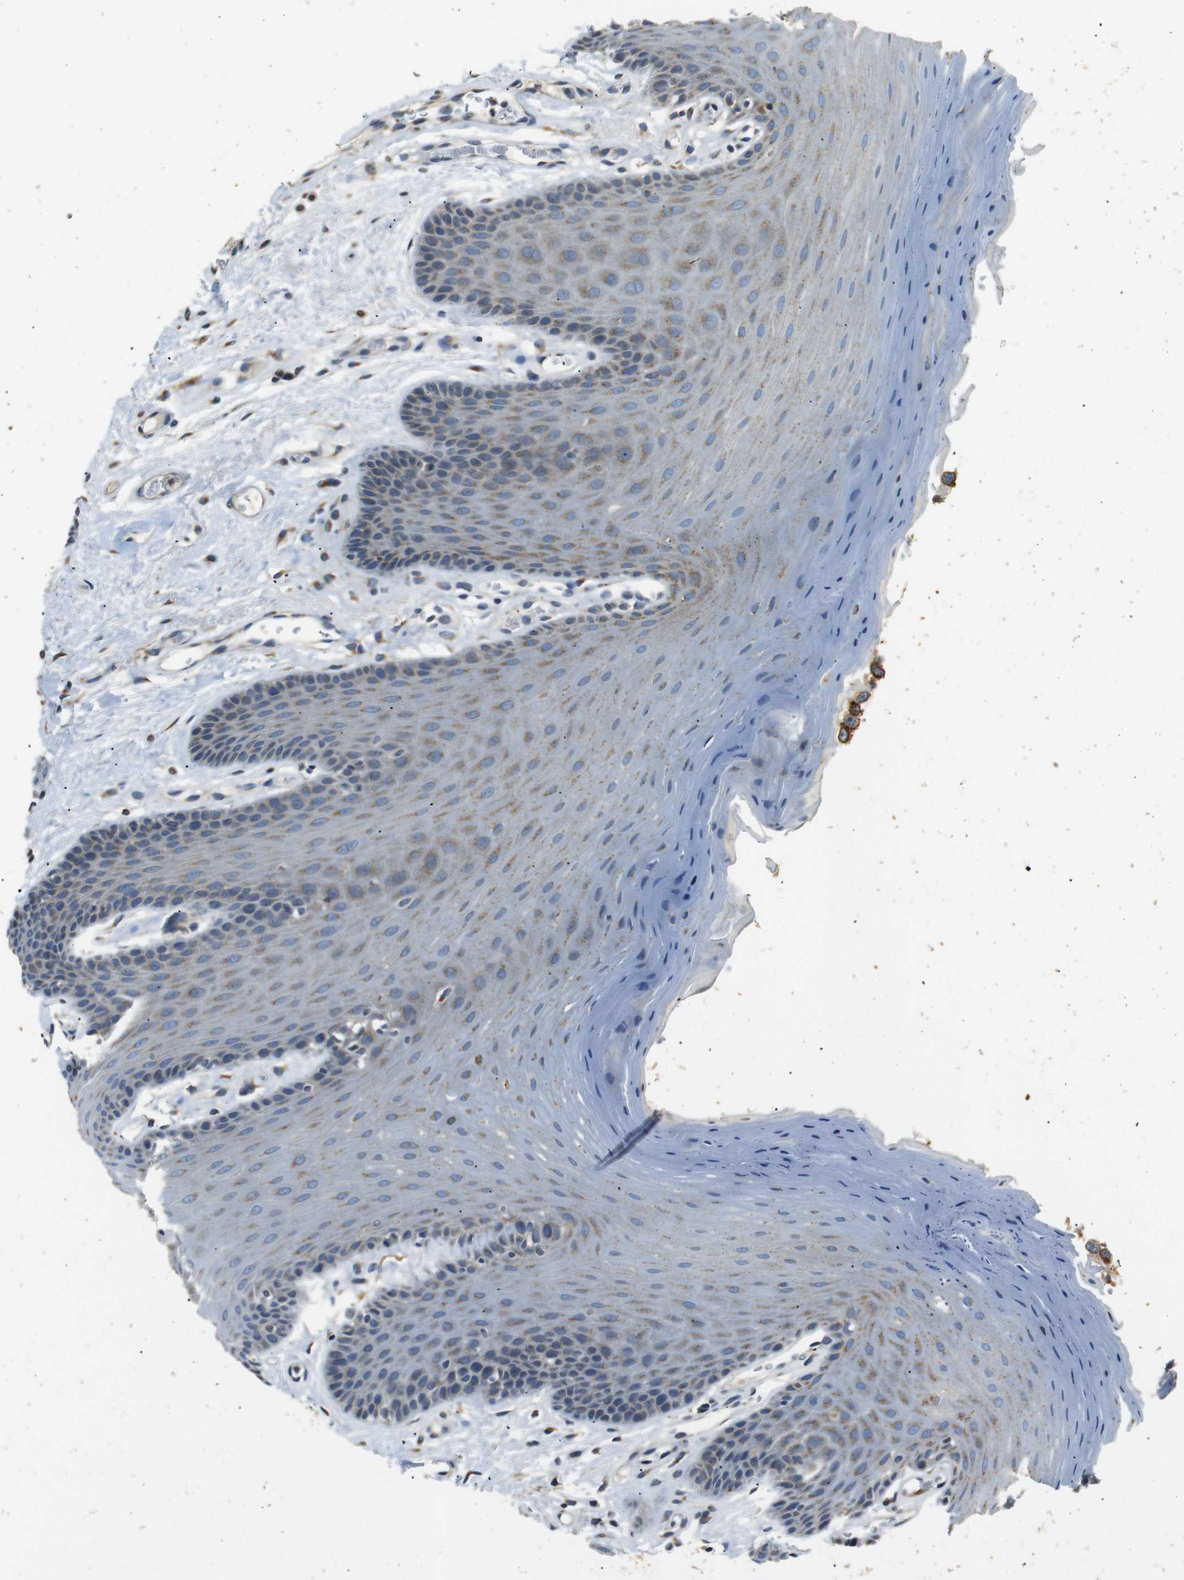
{"staining": {"intensity": "moderate", "quantity": "25%-75%", "location": "cytoplasmic/membranous"}, "tissue": "oral mucosa", "cell_type": "Squamous epithelial cells", "image_type": "normal", "snomed": [{"axis": "morphology", "description": "Normal tissue, NOS"}, {"axis": "morphology", "description": "Squamous cell carcinoma, NOS"}, {"axis": "topography", "description": "Skeletal muscle"}, {"axis": "topography", "description": "Adipose tissue"}, {"axis": "topography", "description": "Vascular tissue"}, {"axis": "topography", "description": "Oral tissue"}, {"axis": "topography", "description": "Peripheral nerve tissue"}, {"axis": "topography", "description": "Head-Neck"}], "caption": "Human oral mucosa stained with a protein marker displays moderate staining in squamous epithelial cells.", "gene": "TMED2", "patient": {"sex": "male", "age": 71}}